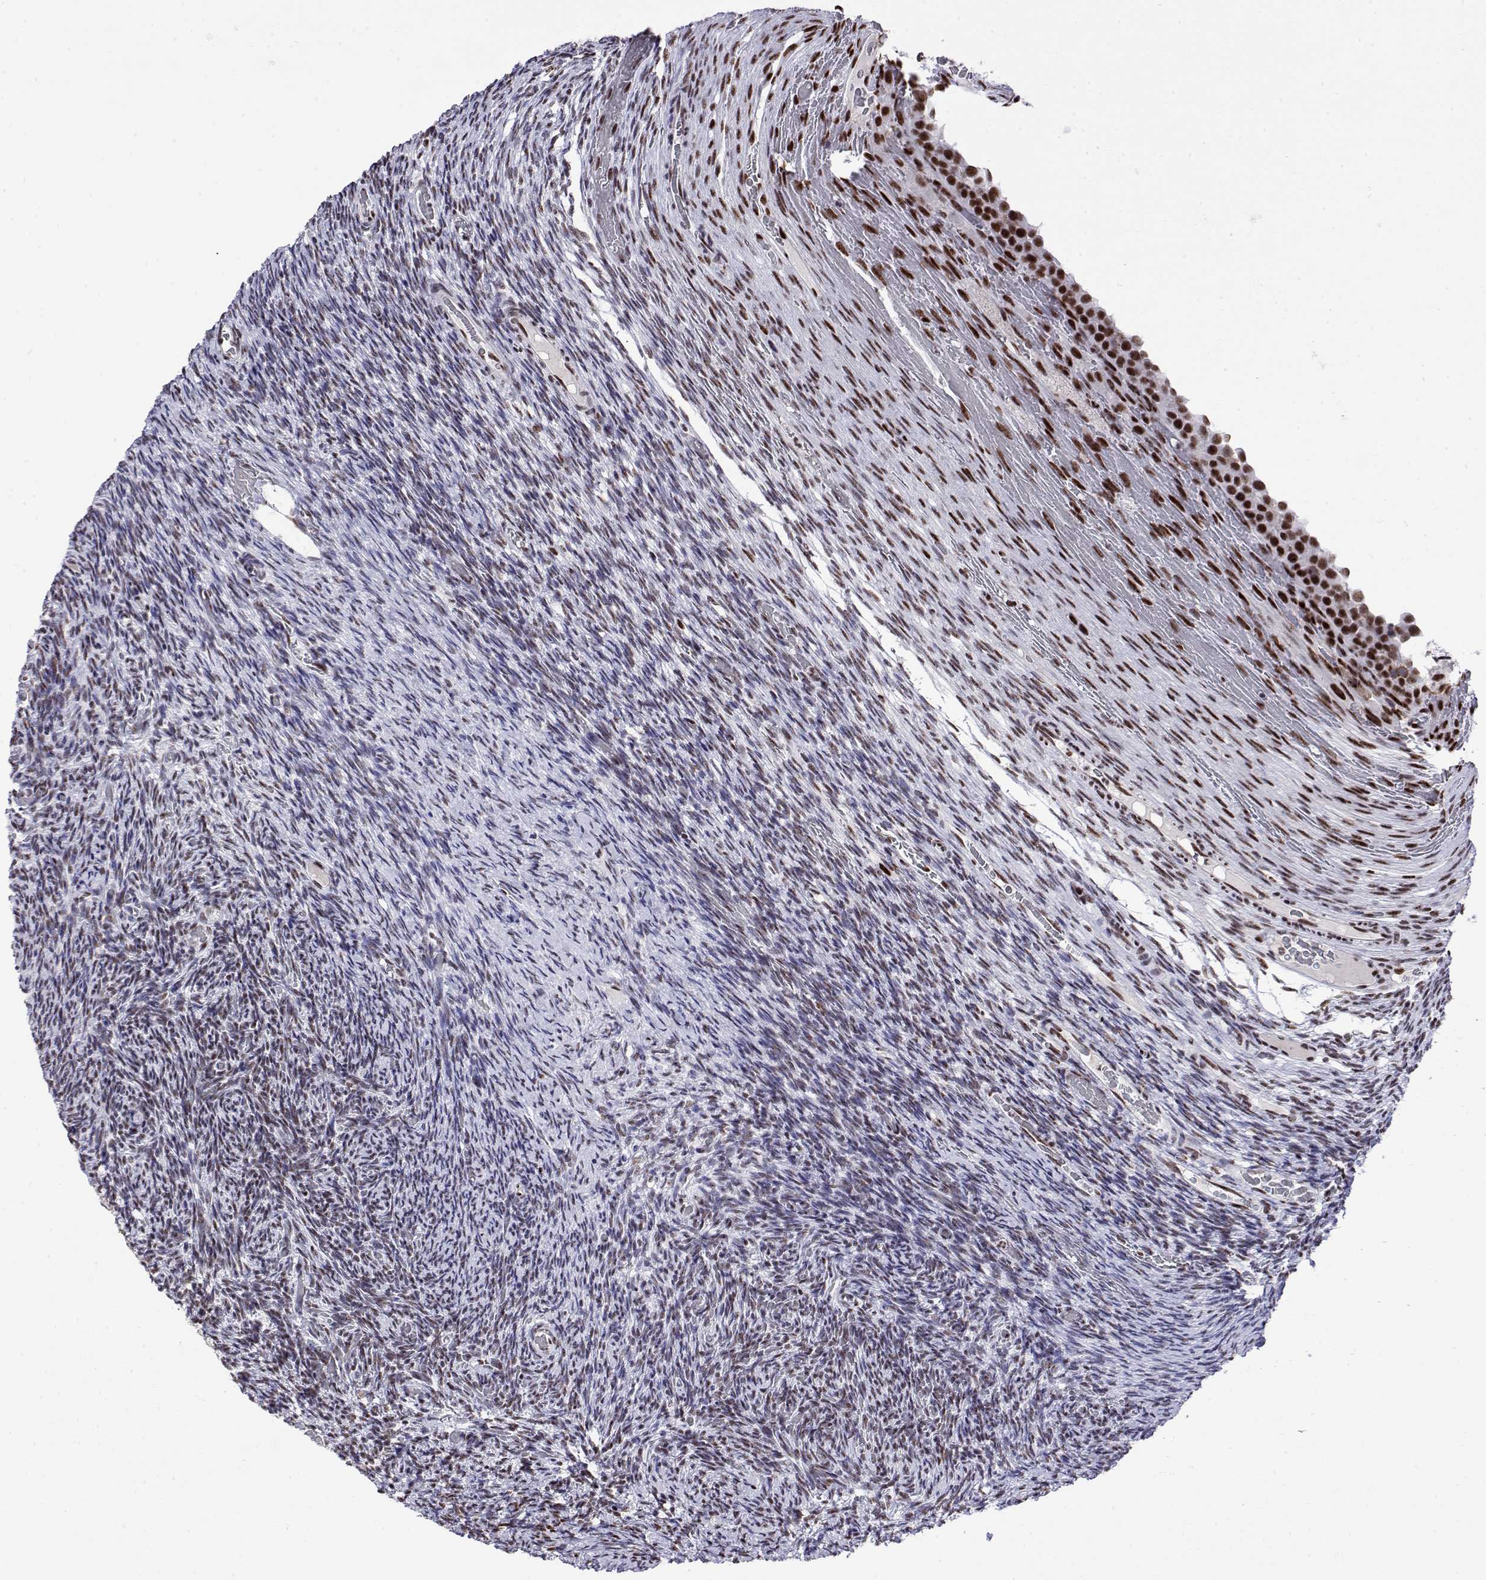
{"staining": {"intensity": "strong", "quantity": "25%-75%", "location": "nuclear"}, "tissue": "ovary", "cell_type": "Ovarian stroma cells", "image_type": "normal", "snomed": [{"axis": "morphology", "description": "Normal tissue, NOS"}, {"axis": "topography", "description": "Ovary"}], "caption": "DAB (3,3'-diaminobenzidine) immunohistochemical staining of unremarkable ovary demonstrates strong nuclear protein staining in about 25%-75% of ovarian stroma cells. Immunohistochemistry stains the protein of interest in brown and the nuclei are stained blue.", "gene": "POLDIP3", "patient": {"sex": "female", "age": 34}}